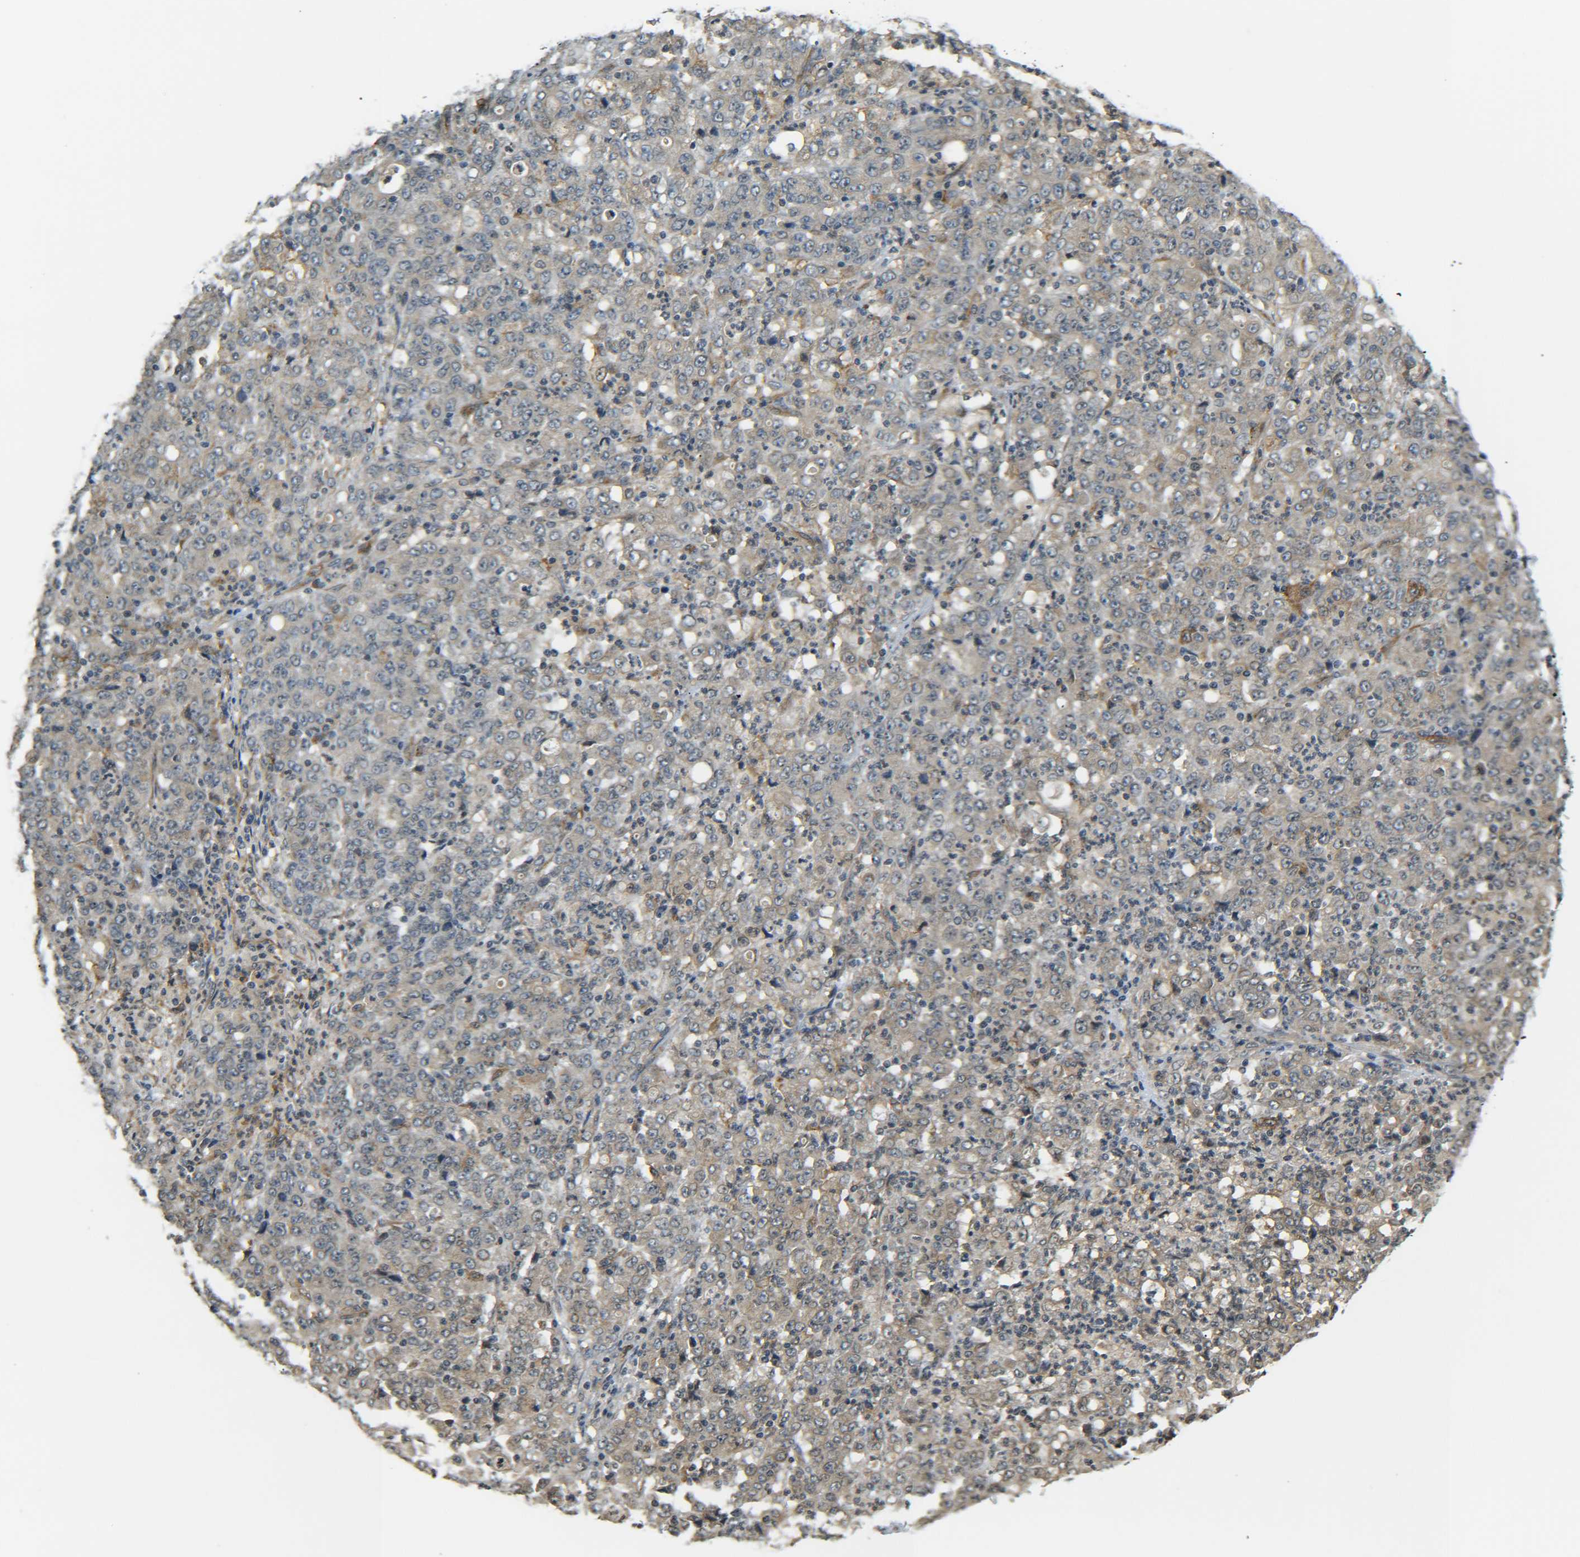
{"staining": {"intensity": "weak", "quantity": ">75%", "location": "cytoplasmic/membranous"}, "tissue": "stomach cancer", "cell_type": "Tumor cells", "image_type": "cancer", "snomed": [{"axis": "morphology", "description": "Adenocarcinoma, NOS"}, {"axis": "topography", "description": "Stomach, lower"}], "caption": "Stomach cancer (adenocarcinoma) tissue displays weak cytoplasmic/membranous positivity in approximately >75% of tumor cells", "gene": "DAB2", "patient": {"sex": "female", "age": 71}}